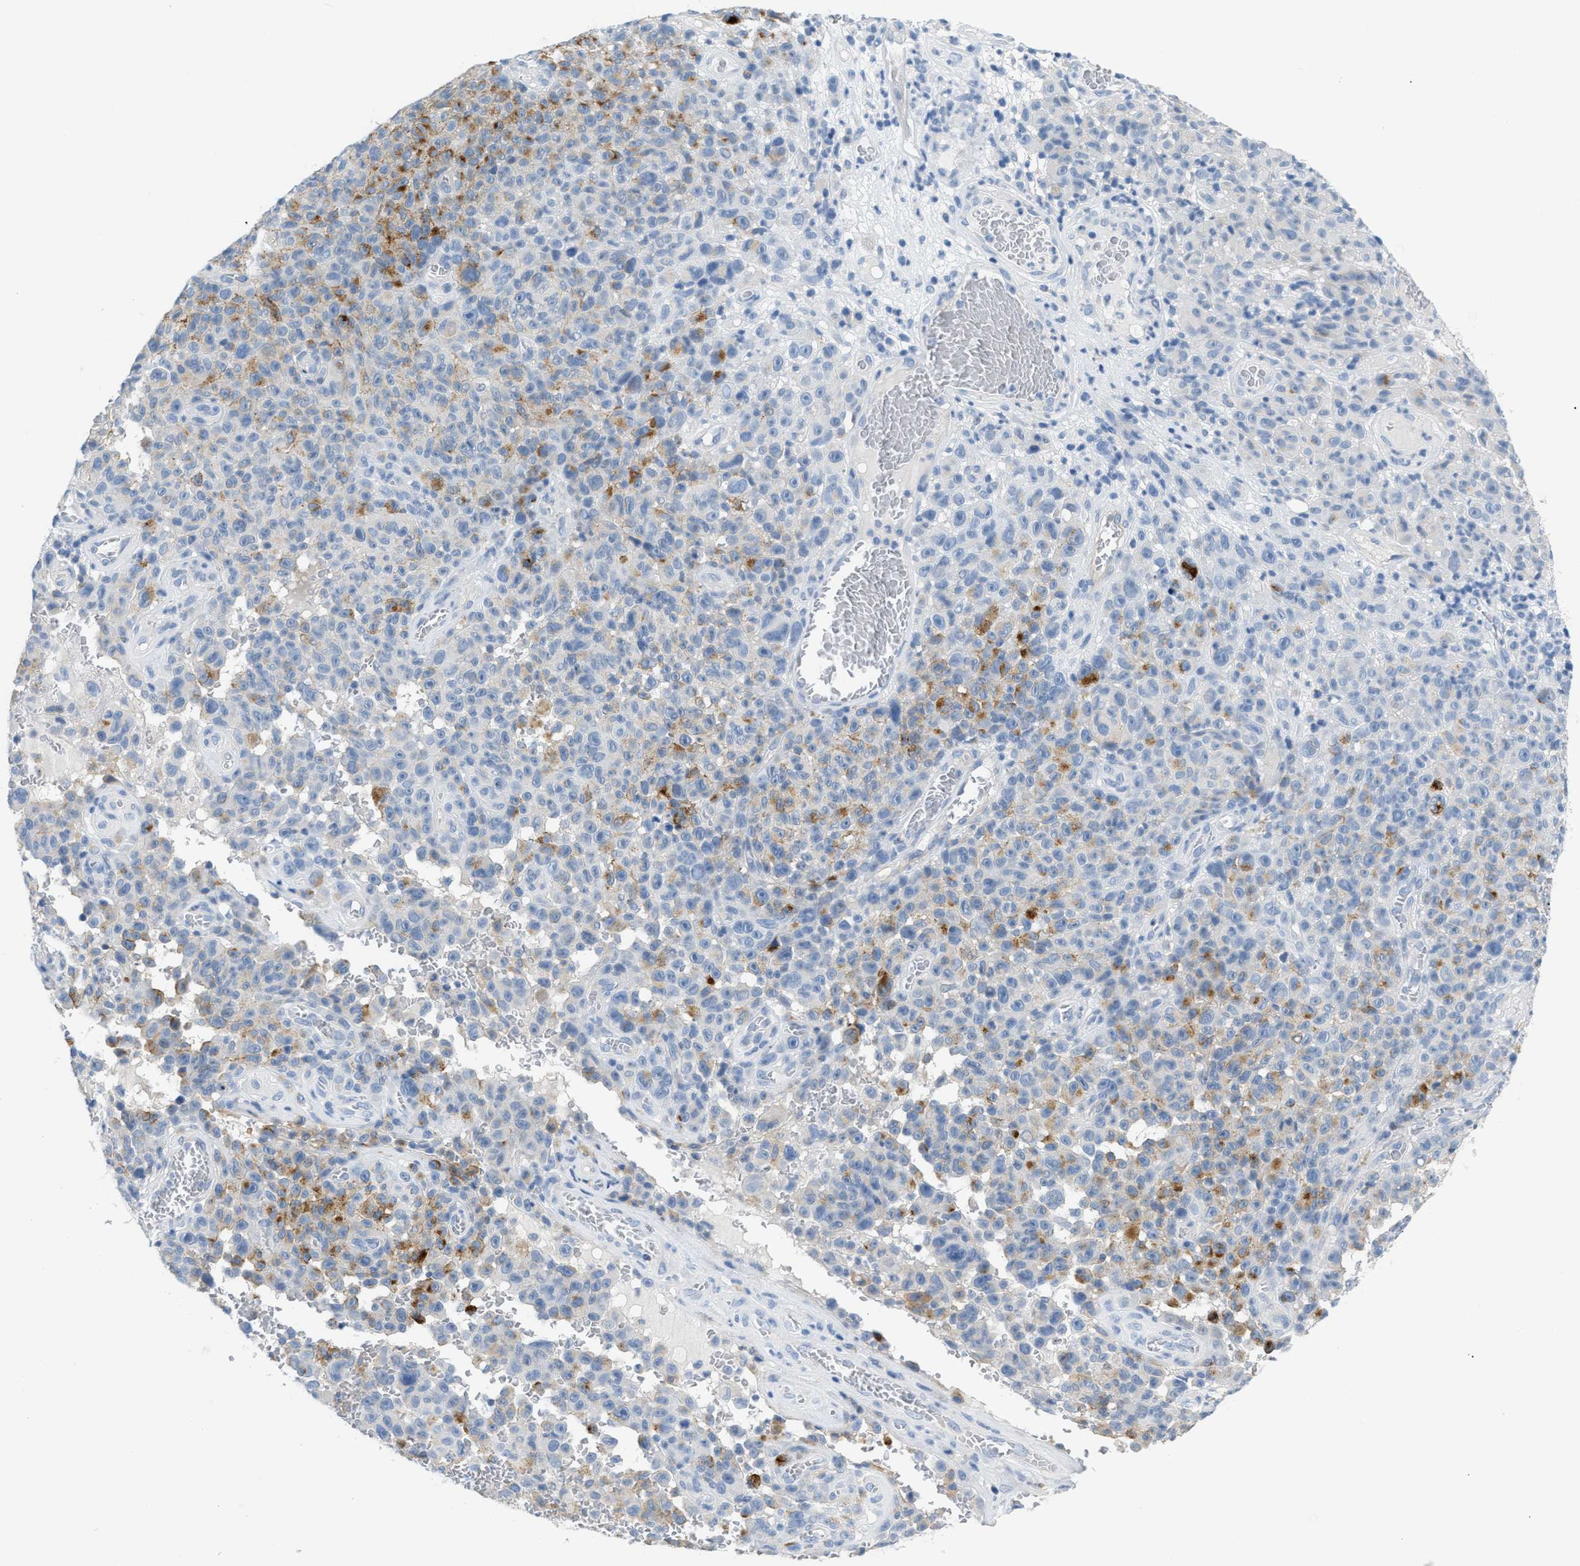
{"staining": {"intensity": "moderate", "quantity": "<25%", "location": "cytoplasmic/membranous"}, "tissue": "melanoma", "cell_type": "Tumor cells", "image_type": "cancer", "snomed": [{"axis": "morphology", "description": "Malignant melanoma, NOS"}, {"axis": "topography", "description": "Skin"}], "caption": "IHC histopathology image of neoplastic tissue: malignant melanoma stained using immunohistochemistry (IHC) reveals low levels of moderate protein expression localized specifically in the cytoplasmic/membranous of tumor cells, appearing as a cytoplasmic/membranous brown color.", "gene": "ERBB2", "patient": {"sex": "female", "age": 82}}